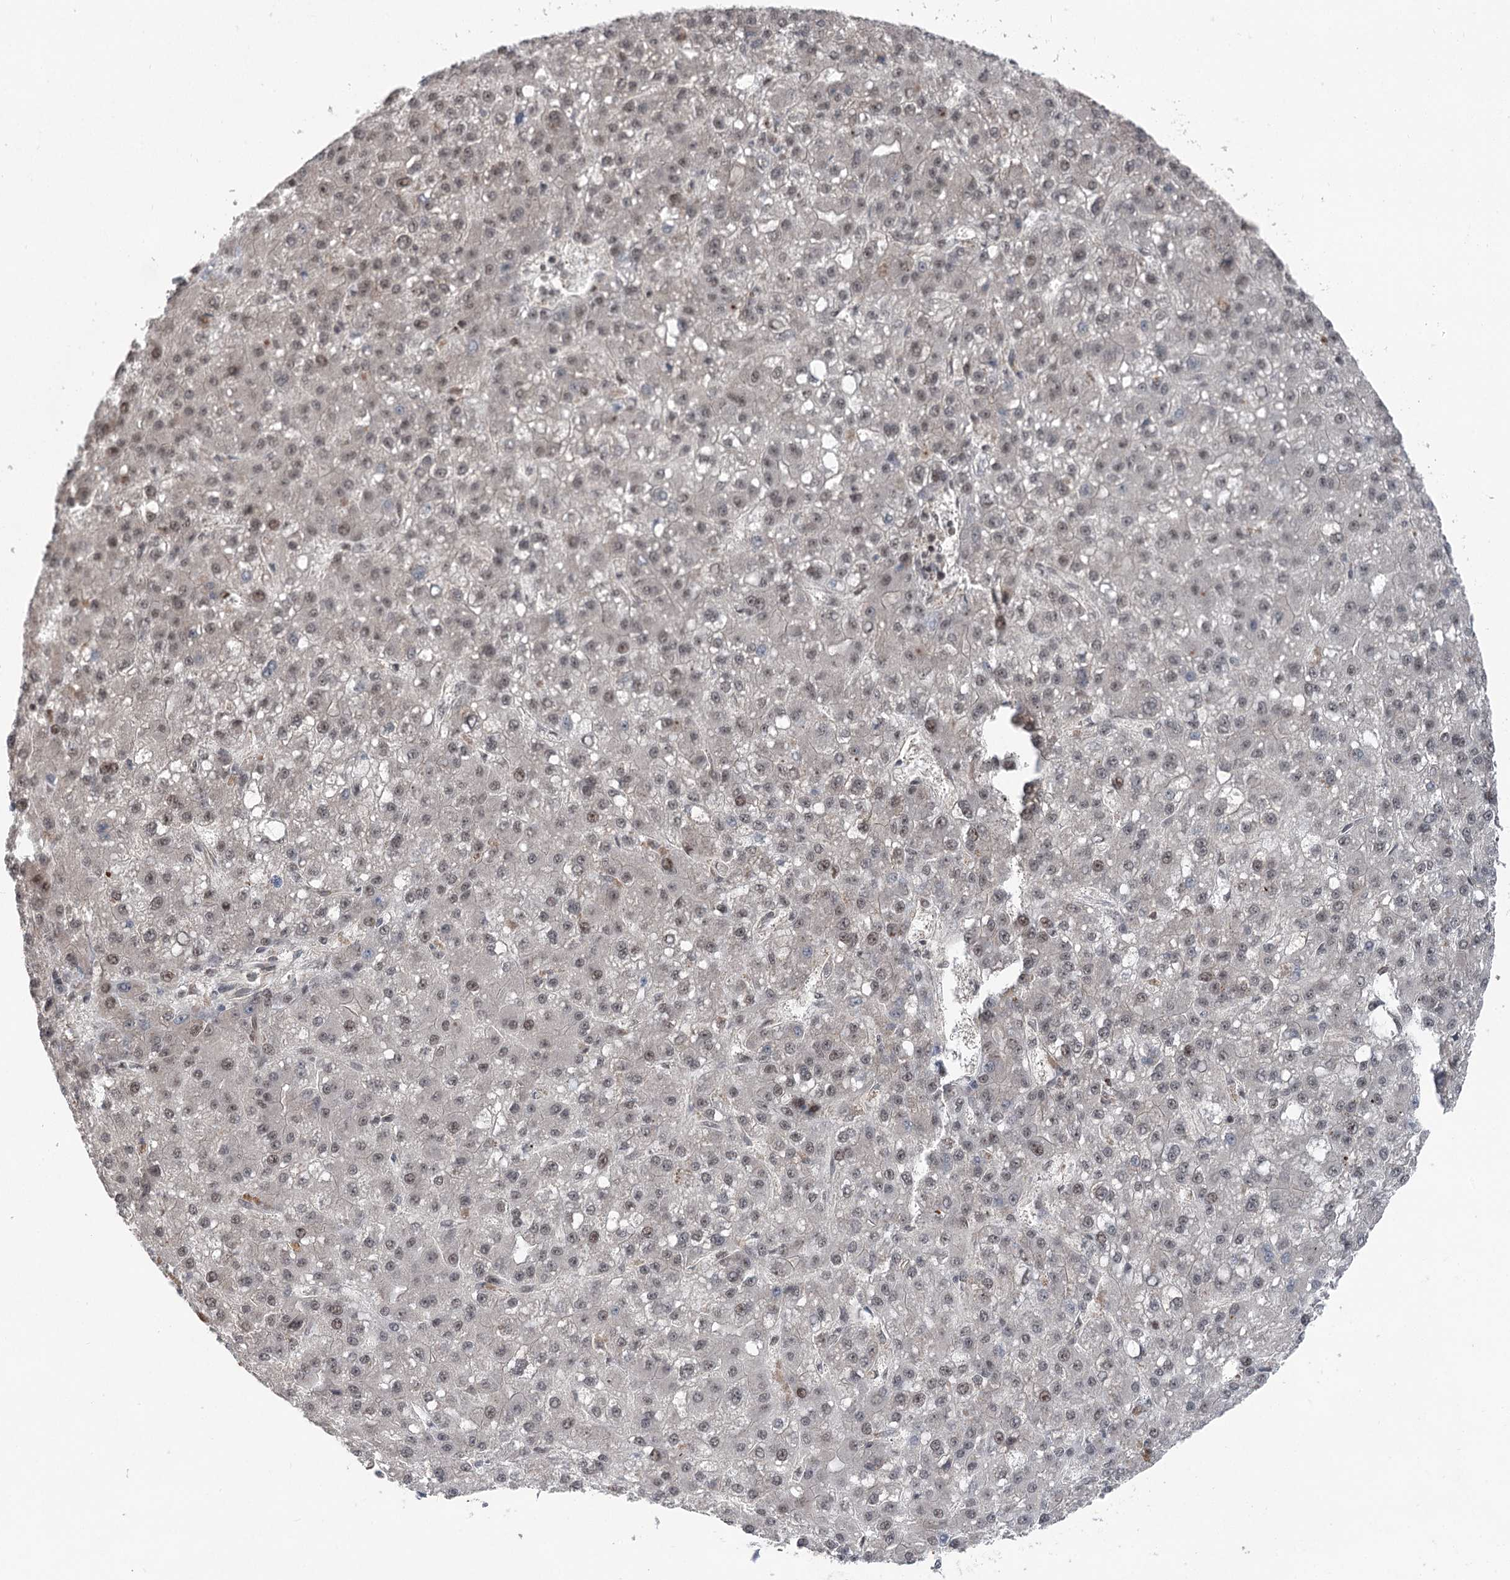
{"staining": {"intensity": "weak", "quantity": ">75%", "location": "nuclear"}, "tissue": "liver cancer", "cell_type": "Tumor cells", "image_type": "cancer", "snomed": [{"axis": "morphology", "description": "Carcinoma, Hepatocellular, NOS"}, {"axis": "topography", "description": "Liver"}], "caption": "Immunohistochemistry staining of liver cancer (hepatocellular carcinoma), which exhibits low levels of weak nuclear expression in about >75% of tumor cells indicating weak nuclear protein positivity. The staining was performed using DAB (3,3'-diaminobenzidine) (brown) for protein detection and nuclei were counterstained in hematoxylin (blue).", "gene": "CCSER2", "patient": {"sex": "male", "age": 67}}